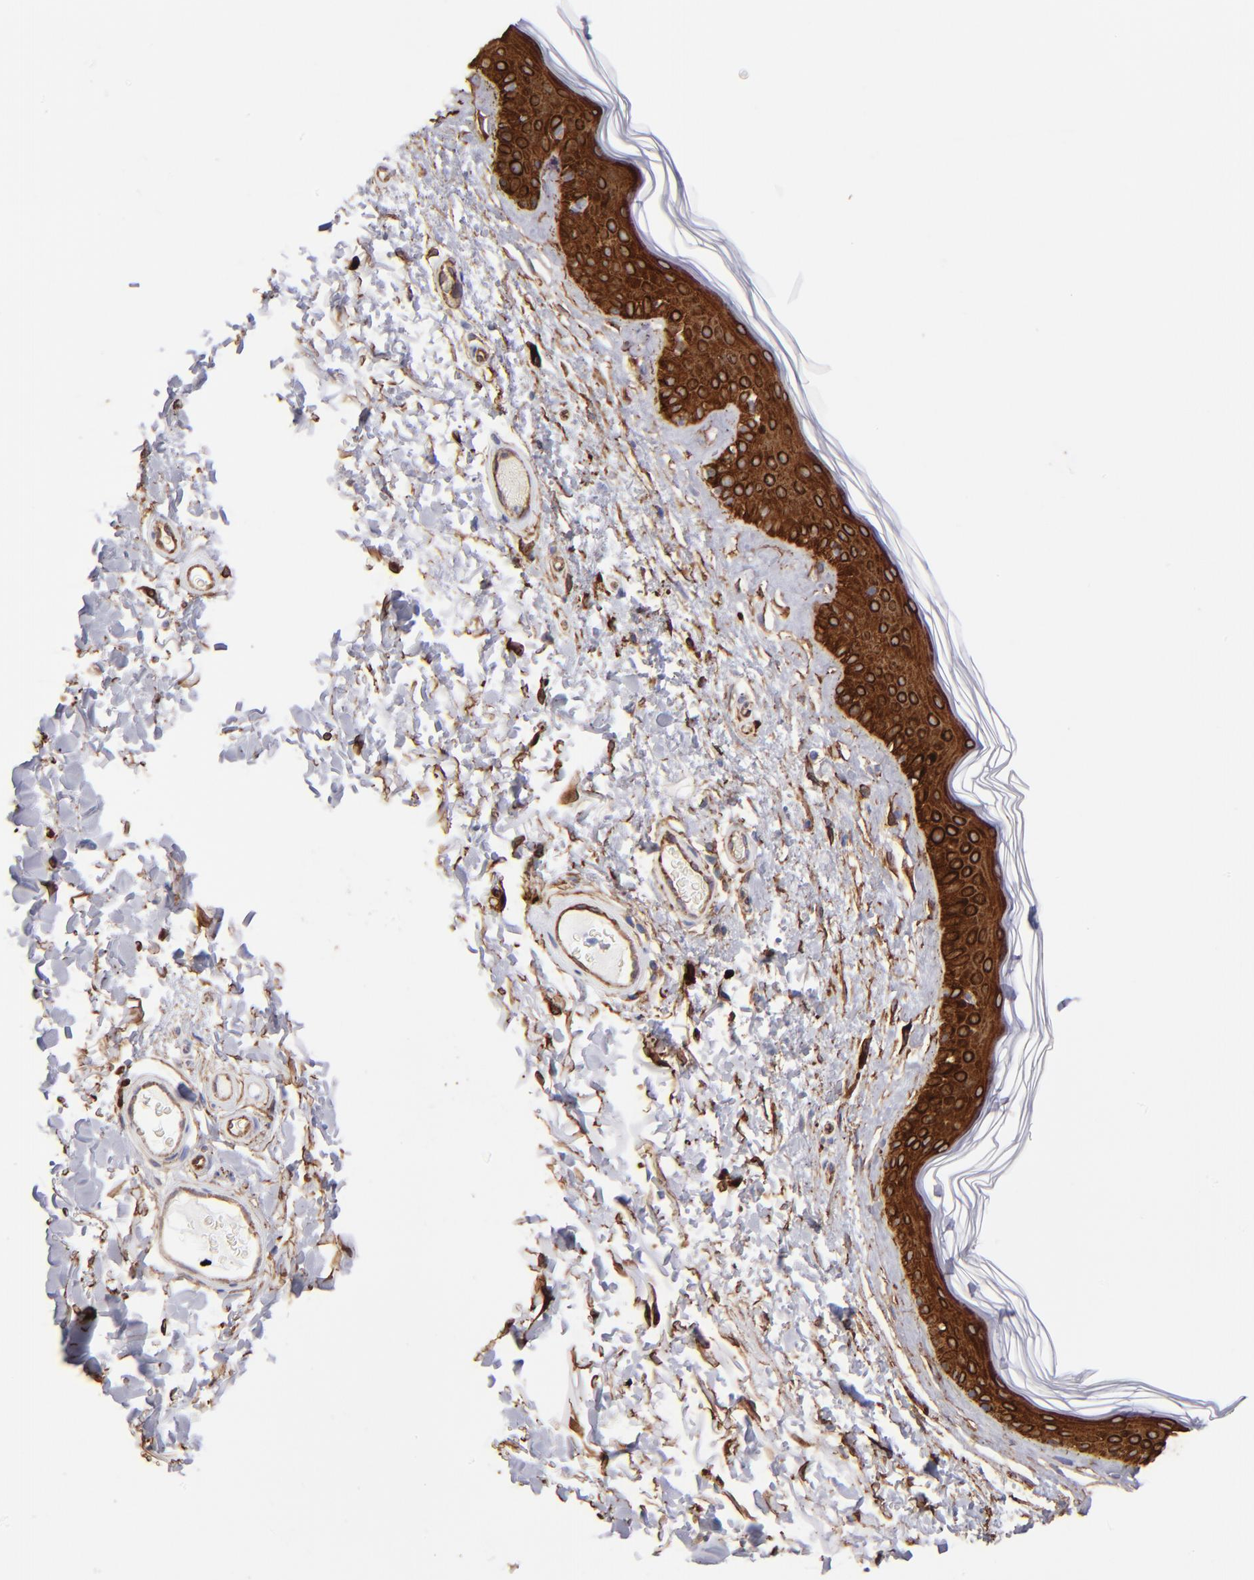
{"staining": {"intensity": "strong", "quantity": ">75%", "location": "cytoplasmic/membranous"}, "tissue": "skin", "cell_type": "Fibroblasts", "image_type": "normal", "snomed": [{"axis": "morphology", "description": "Normal tissue, NOS"}, {"axis": "topography", "description": "Skin"}], "caption": "Fibroblasts exhibit high levels of strong cytoplasmic/membranous expression in approximately >75% of cells in benign skin.", "gene": "AHNAK2", "patient": {"sex": "male", "age": 63}}